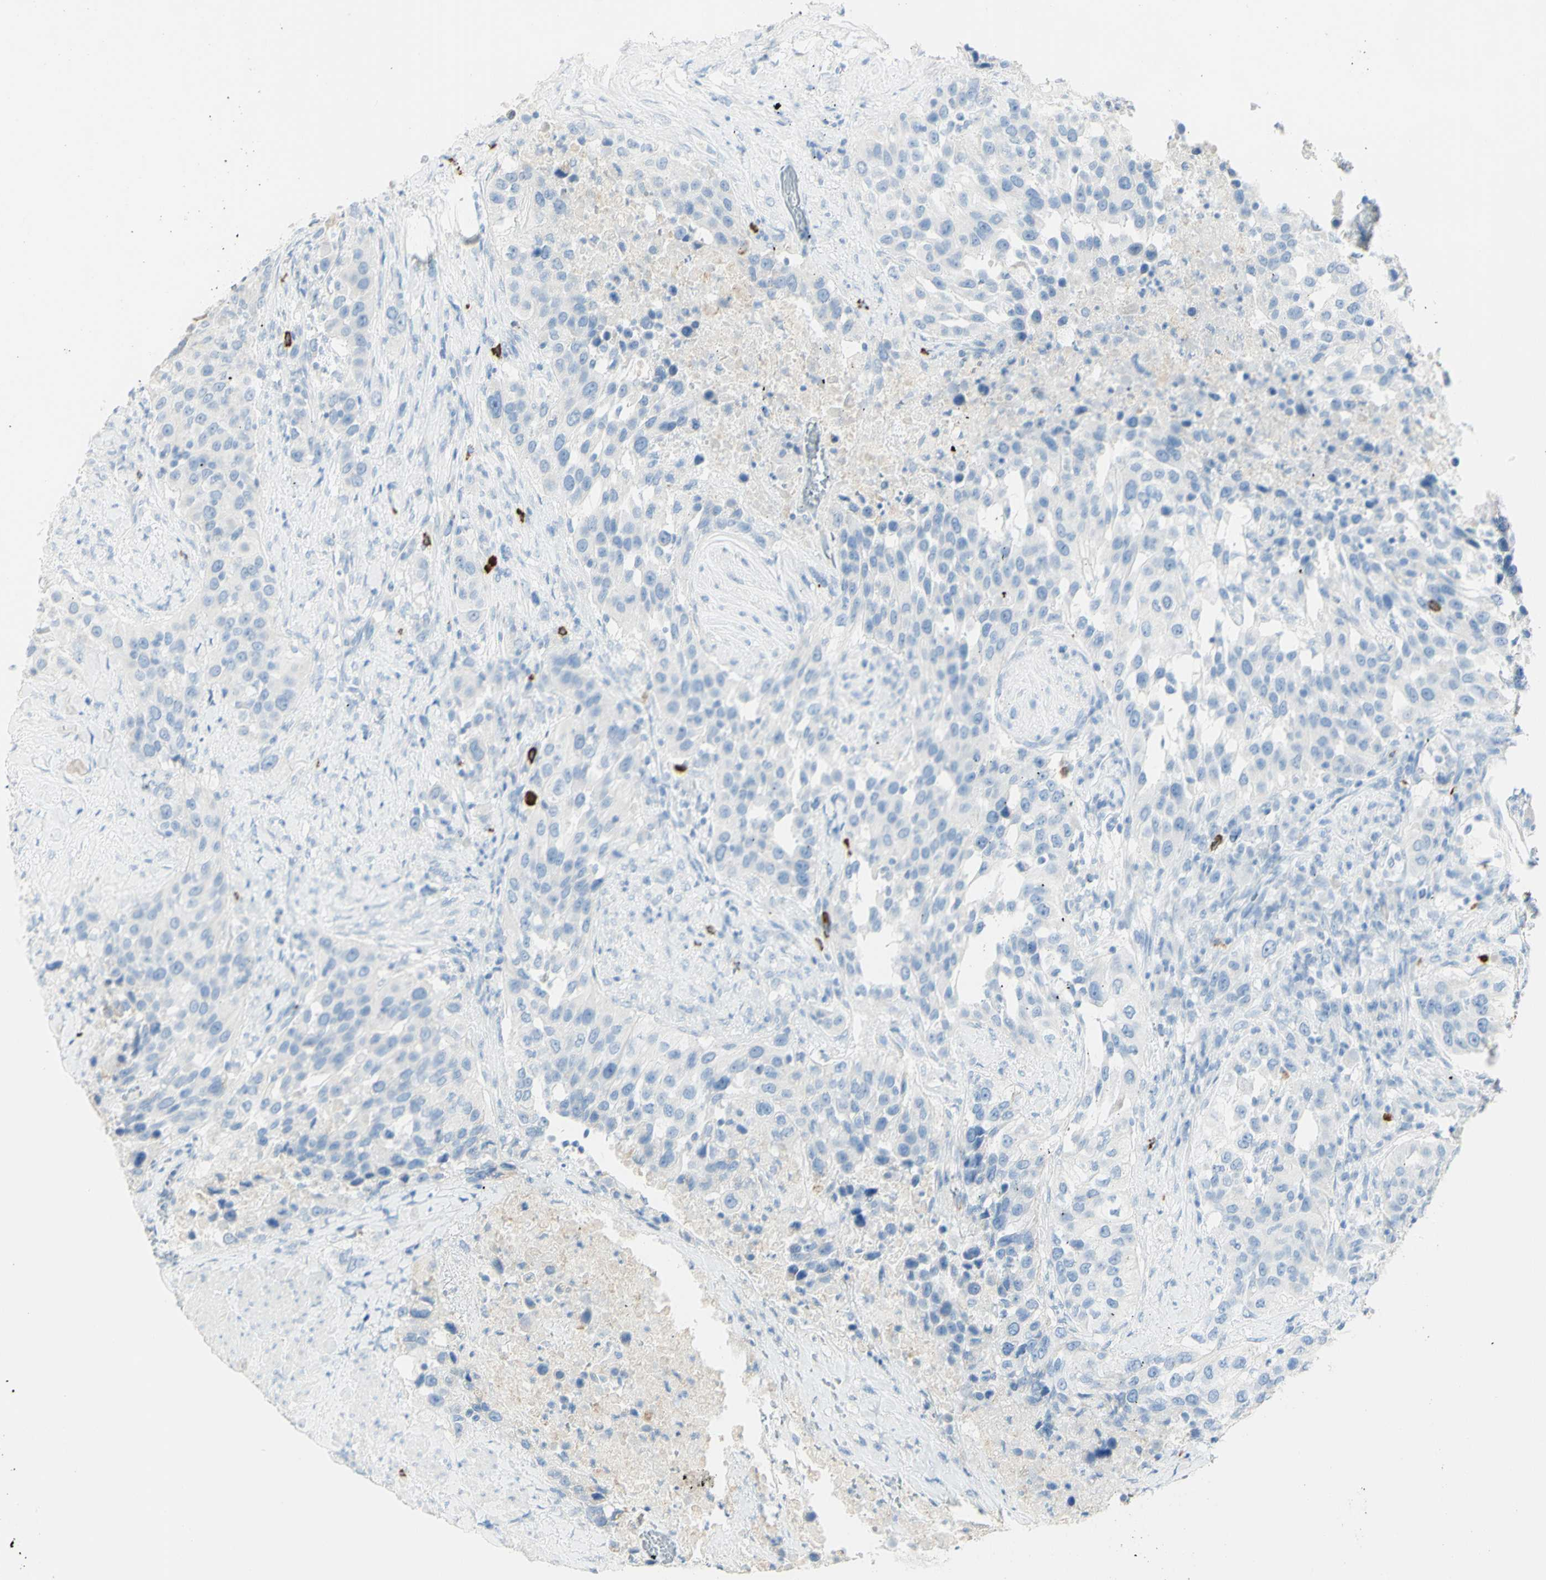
{"staining": {"intensity": "negative", "quantity": "none", "location": "none"}, "tissue": "urothelial cancer", "cell_type": "Tumor cells", "image_type": "cancer", "snomed": [{"axis": "morphology", "description": "Urothelial carcinoma, High grade"}, {"axis": "topography", "description": "Urinary bladder"}], "caption": "An immunohistochemistry histopathology image of urothelial cancer is shown. There is no staining in tumor cells of urothelial cancer. Brightfield microscopy of immunohistochemistry stained with DAB (3,3'-diaminobenzidine) (brown) and hematoxylin (blue), captured at high magnification.", "gene": "LETM1", "patient": {"sex": "female", "age": 80}}